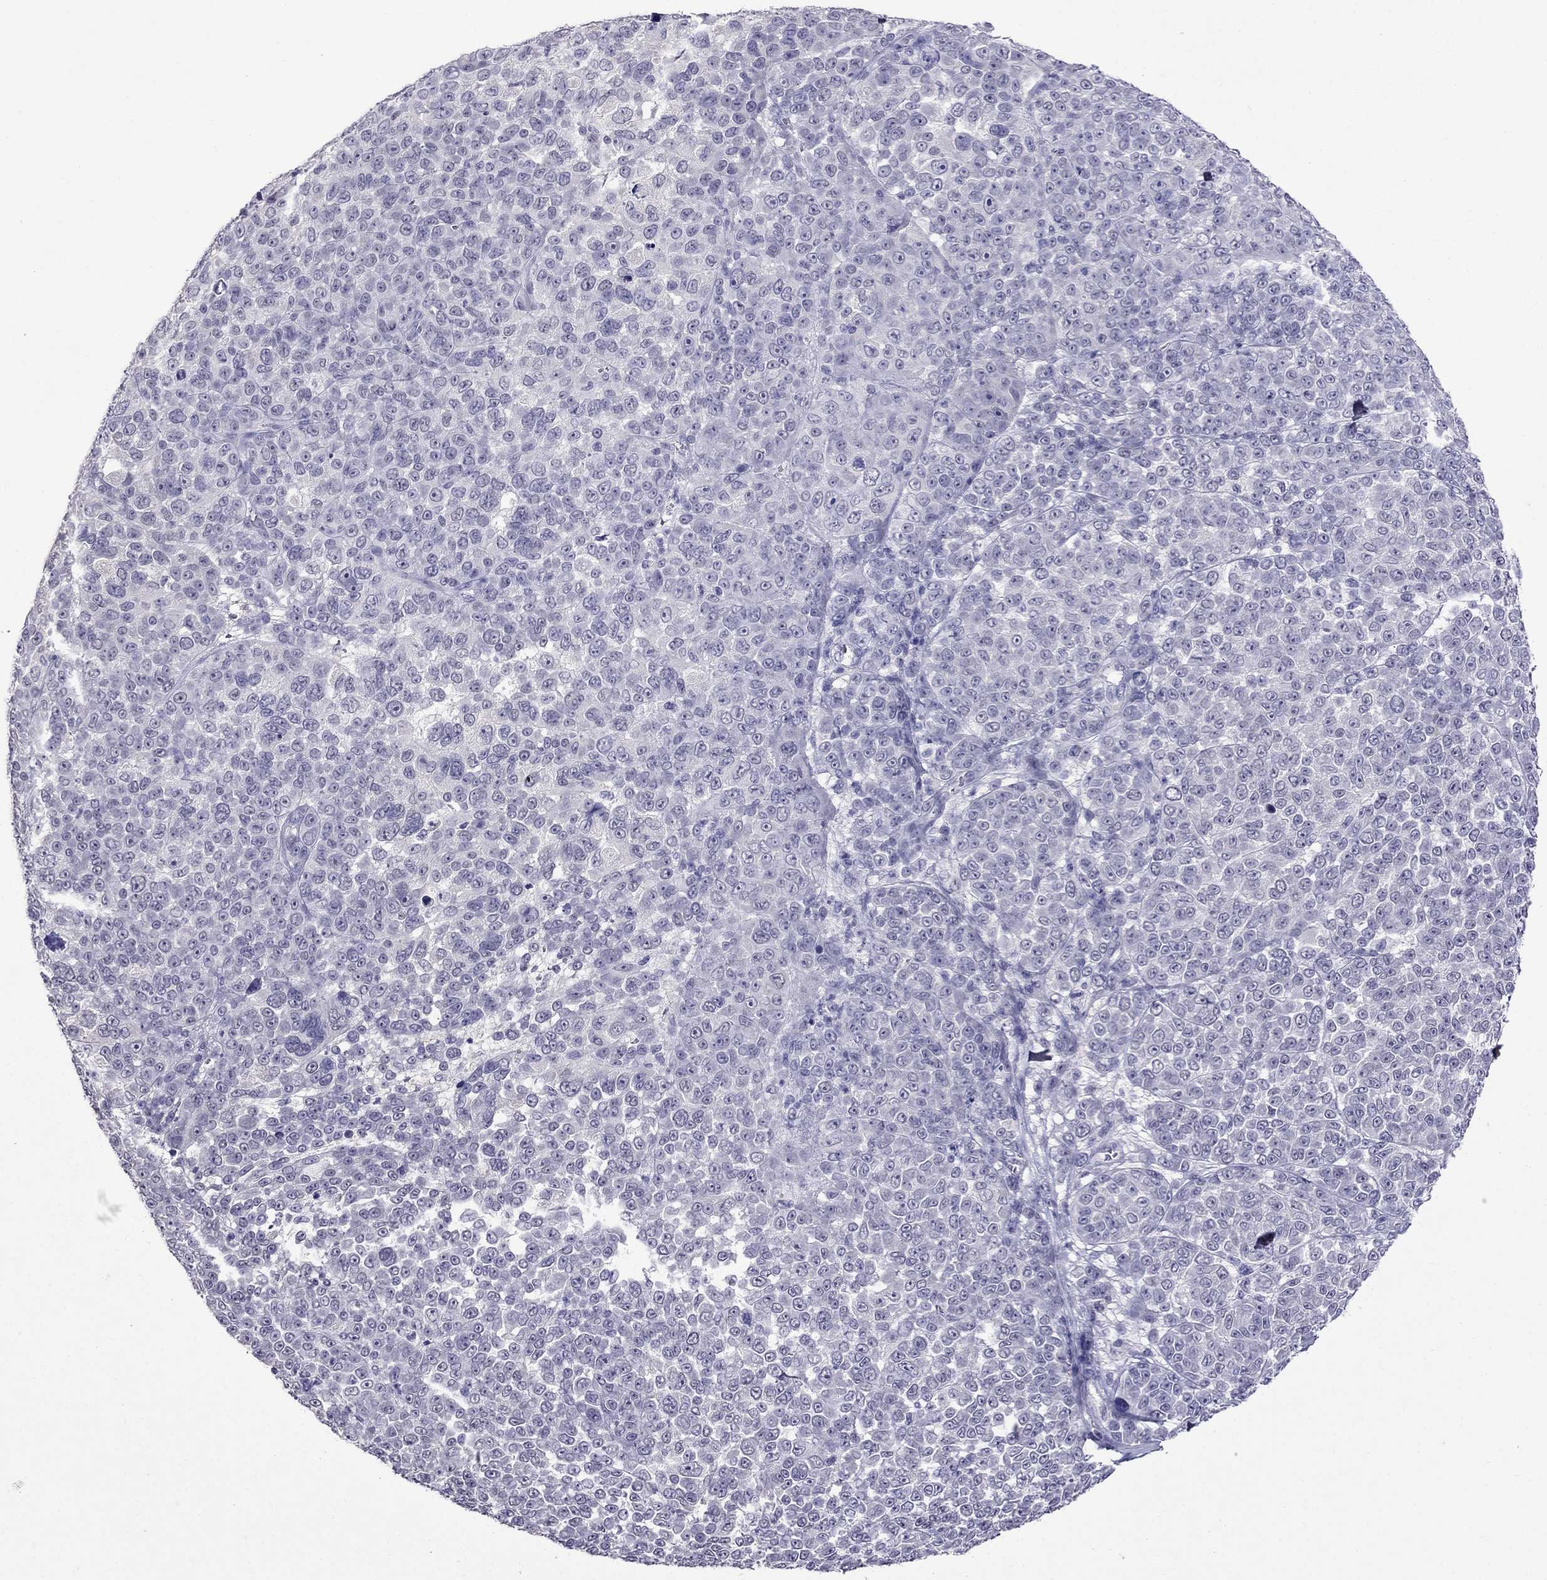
{"staining": {"intensity": "negative", "quantity": "none", "location": "none"}, "tissue": "melanoma", "cell_type": "Tumor cells", "image_type": "cancer", "snomed": [{"axis": "morphology", "description": "Malignant melanoma, NOS"}, {"axis": "topography", "description": "Skin"}], "caption": "This histopathology image is of melanoma stained with IHC to label a protein in brown with the nuclei are counter-stained blue. There is no staining in tumor cells. (DAB immunohistochemistry visualized using brightfield microscopy, high magnification).", "gene": "OLFM4", "patient": {"sex": "female", "age": 95}}